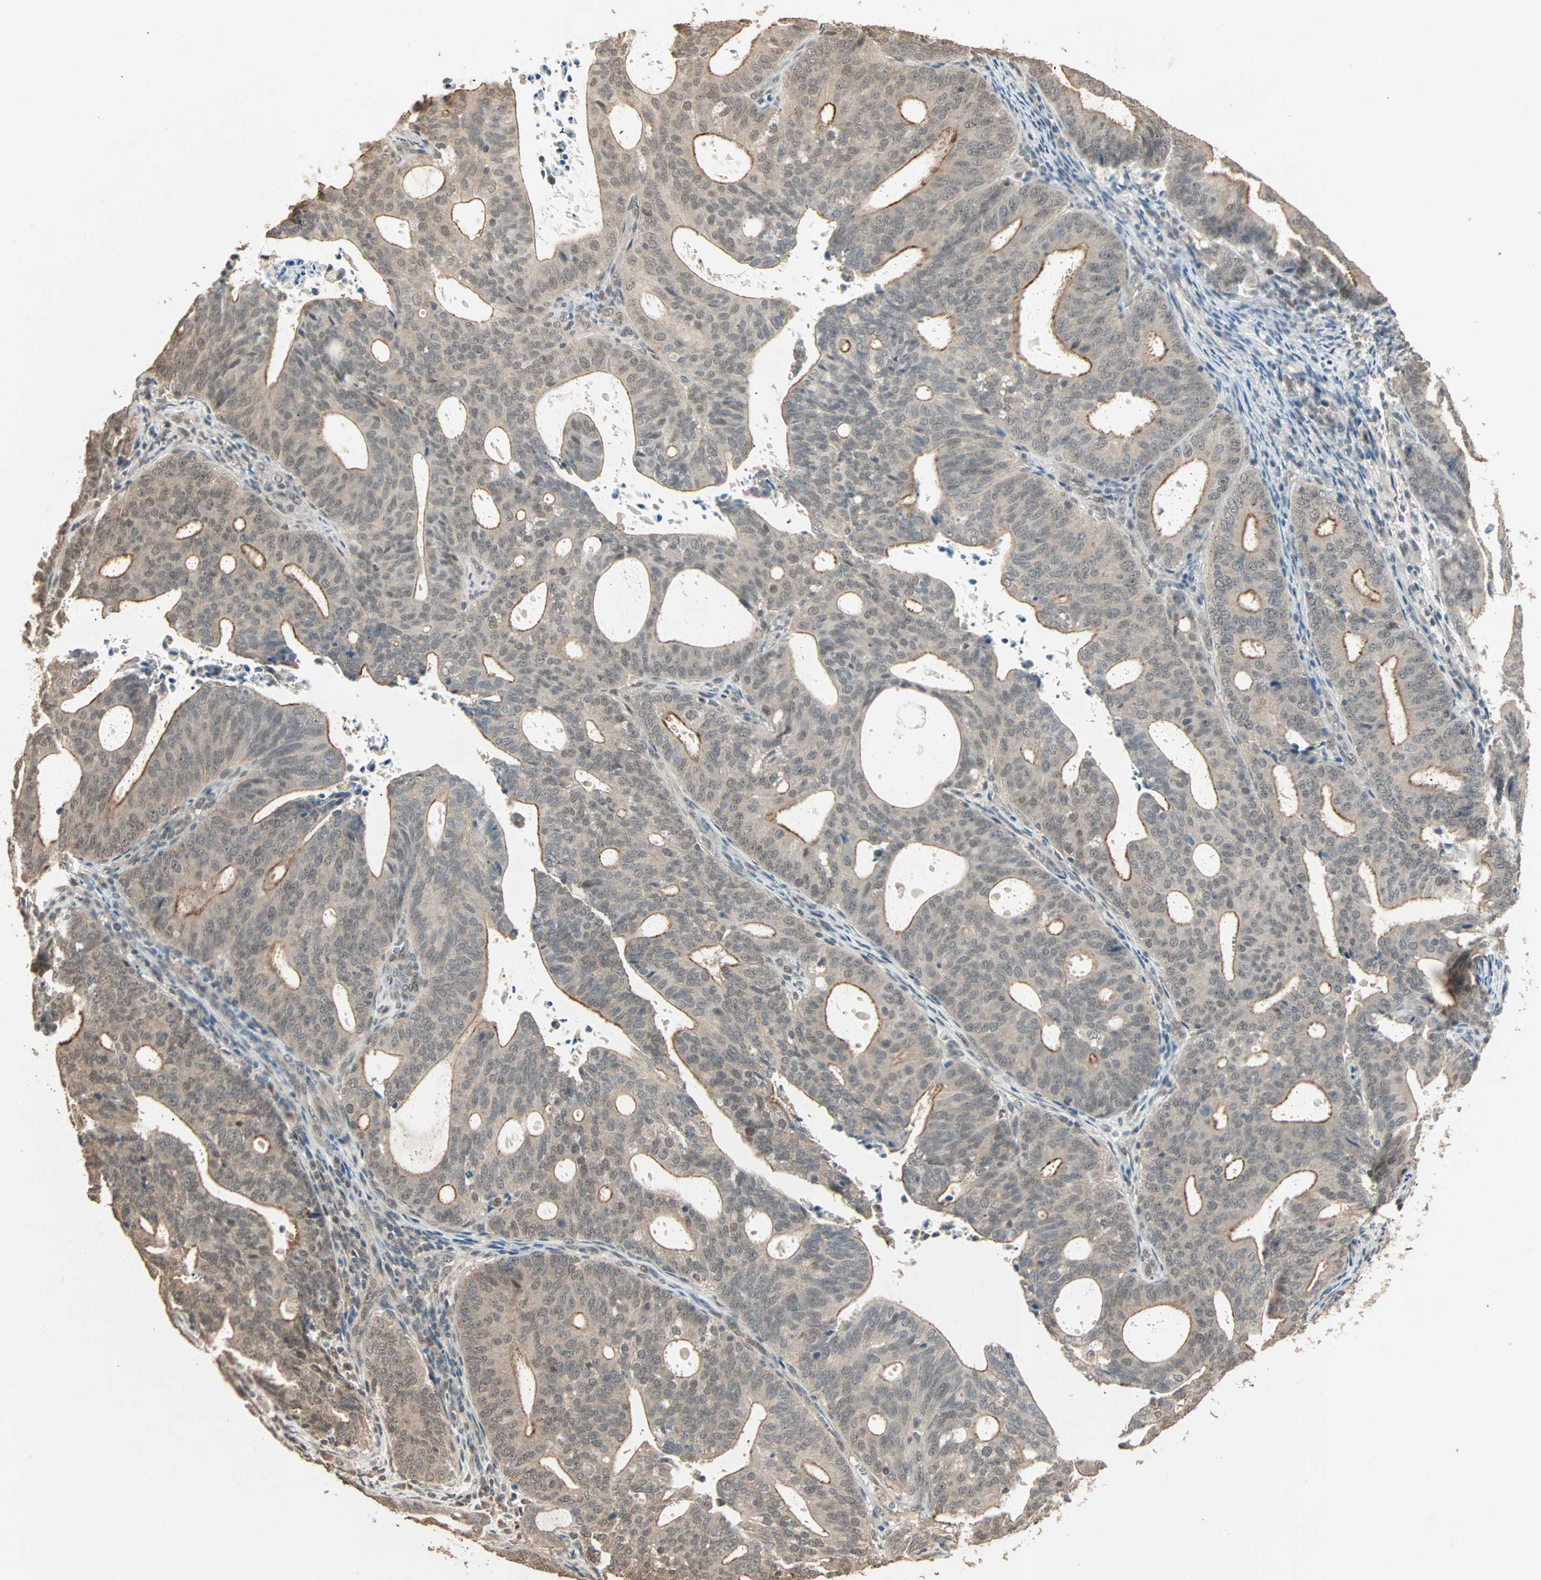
{"staining": {"intensity": "moderate", "quantity": ">75%", "location": "cytoplasmic/membranous,nuclear"}, "tissue": "endometrial cancer", "cell_type": "Tumor cells", "image_type": "cancer", "snomed": [{"axis": "morphology", "description": "Adenocarcinoma, NOS"}, {"axis": "topography", "description": "Uterus"}], "caption": "An IHC micrograph of neoplastic tissue is shown. Protein staining in brown labels moderate cytoplasmic/membranous and nuclear positivity in endometrial cancer (adenocarcinoma) within tumor cells.", "gene": "ZBTB33", "patient": {"sex": "female", "age": 83}}